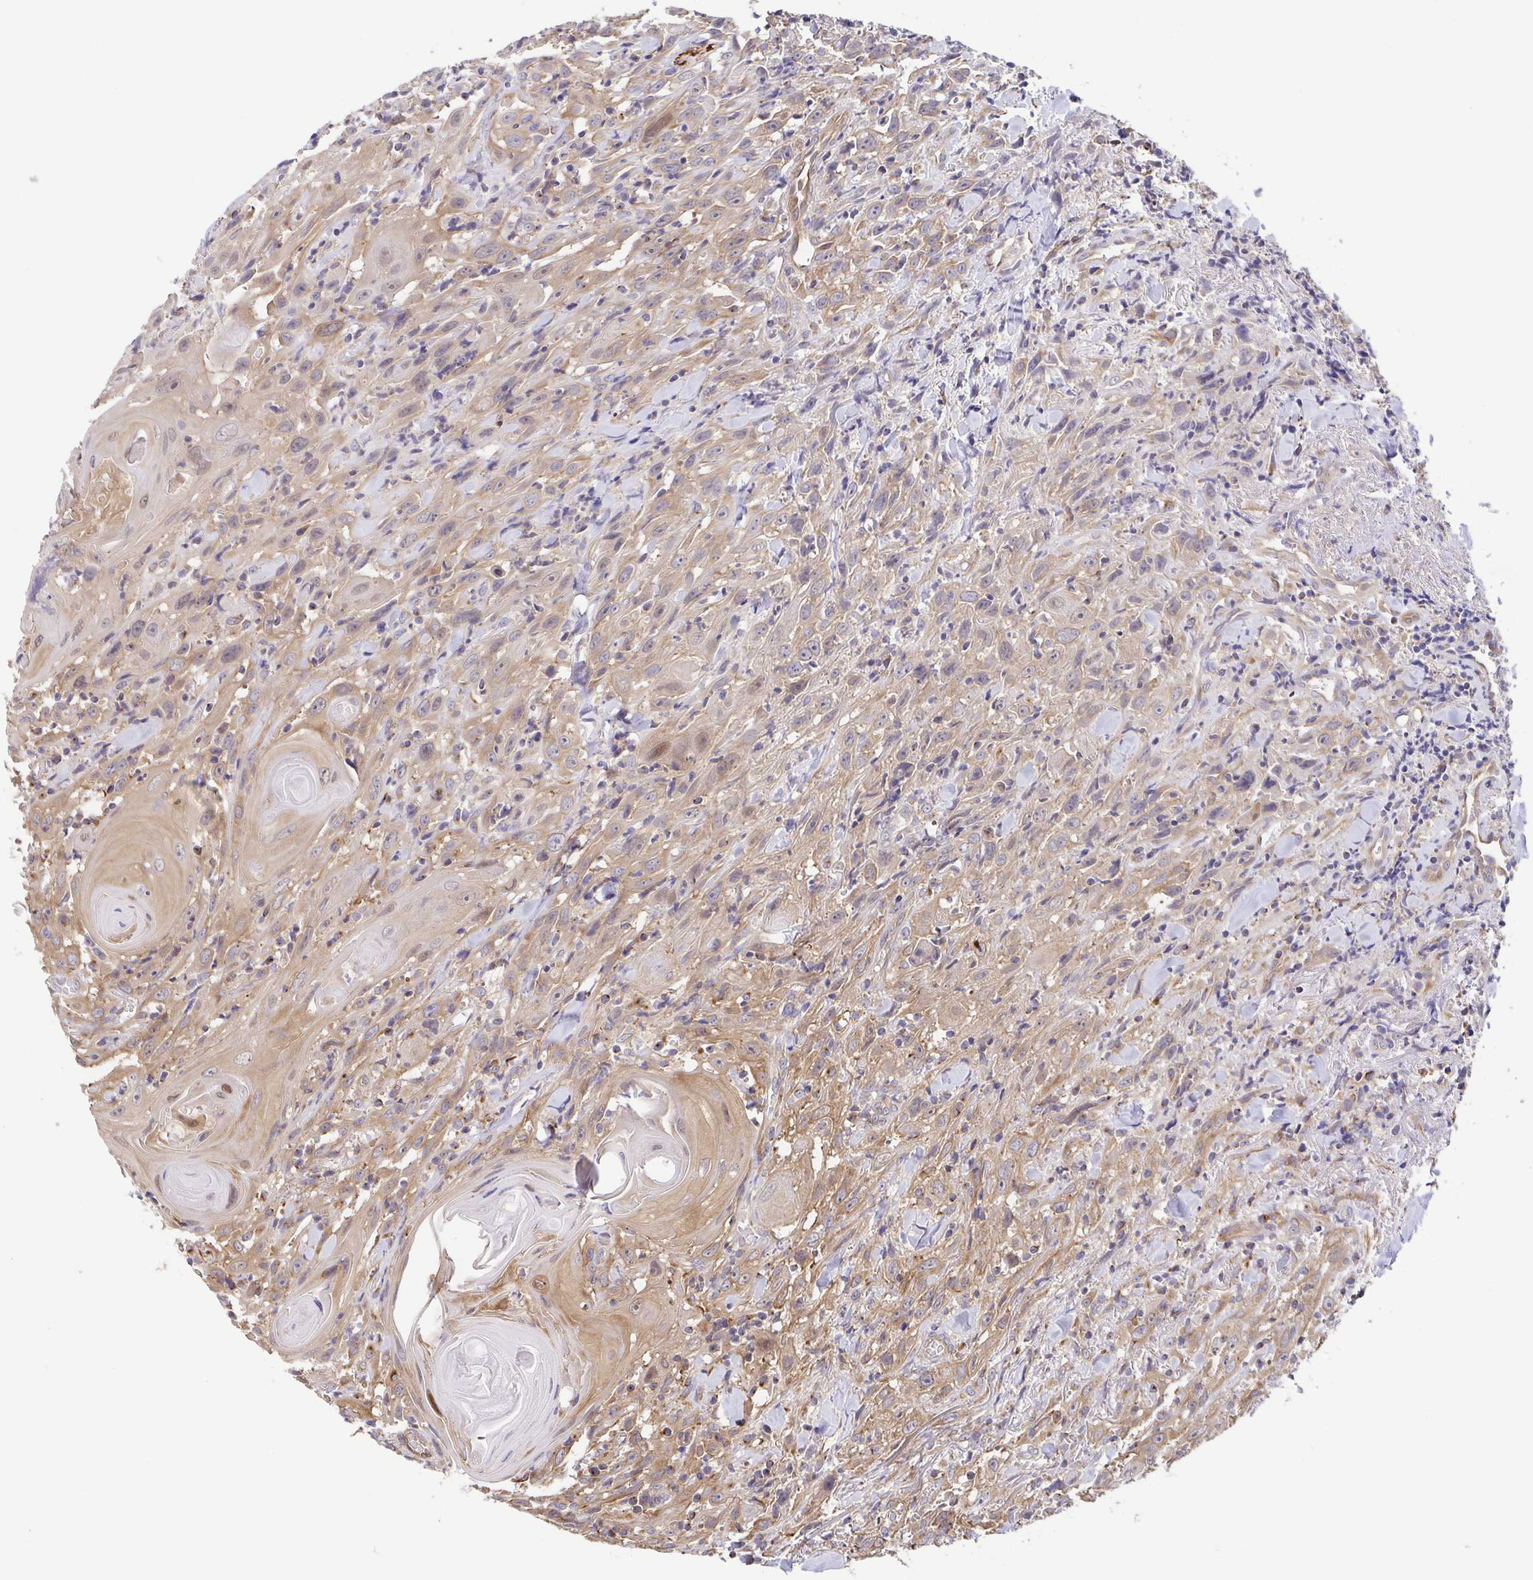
{"staining": {"intensity": "weak", "quantity": ">75%", "location": "cytoplasmic/membranous"}, "tissue": "head and neck cancer", "cell_type": "Tumor cells", "image_type": "cancer", "snomed": [{"axis": "morphology", "description": "Squamous cell carcinoma, NOS"}, {"axis": "topography", "description": "Head-Neck"}], "caption": "Head and neck cancer was stained to show a protein in brown. There is low levels of weak cytoplasmic/membranous expression in about >75% of tumor cells.", "gene": "EIF3D", "patient": {"sex": "female", "age": 95}}